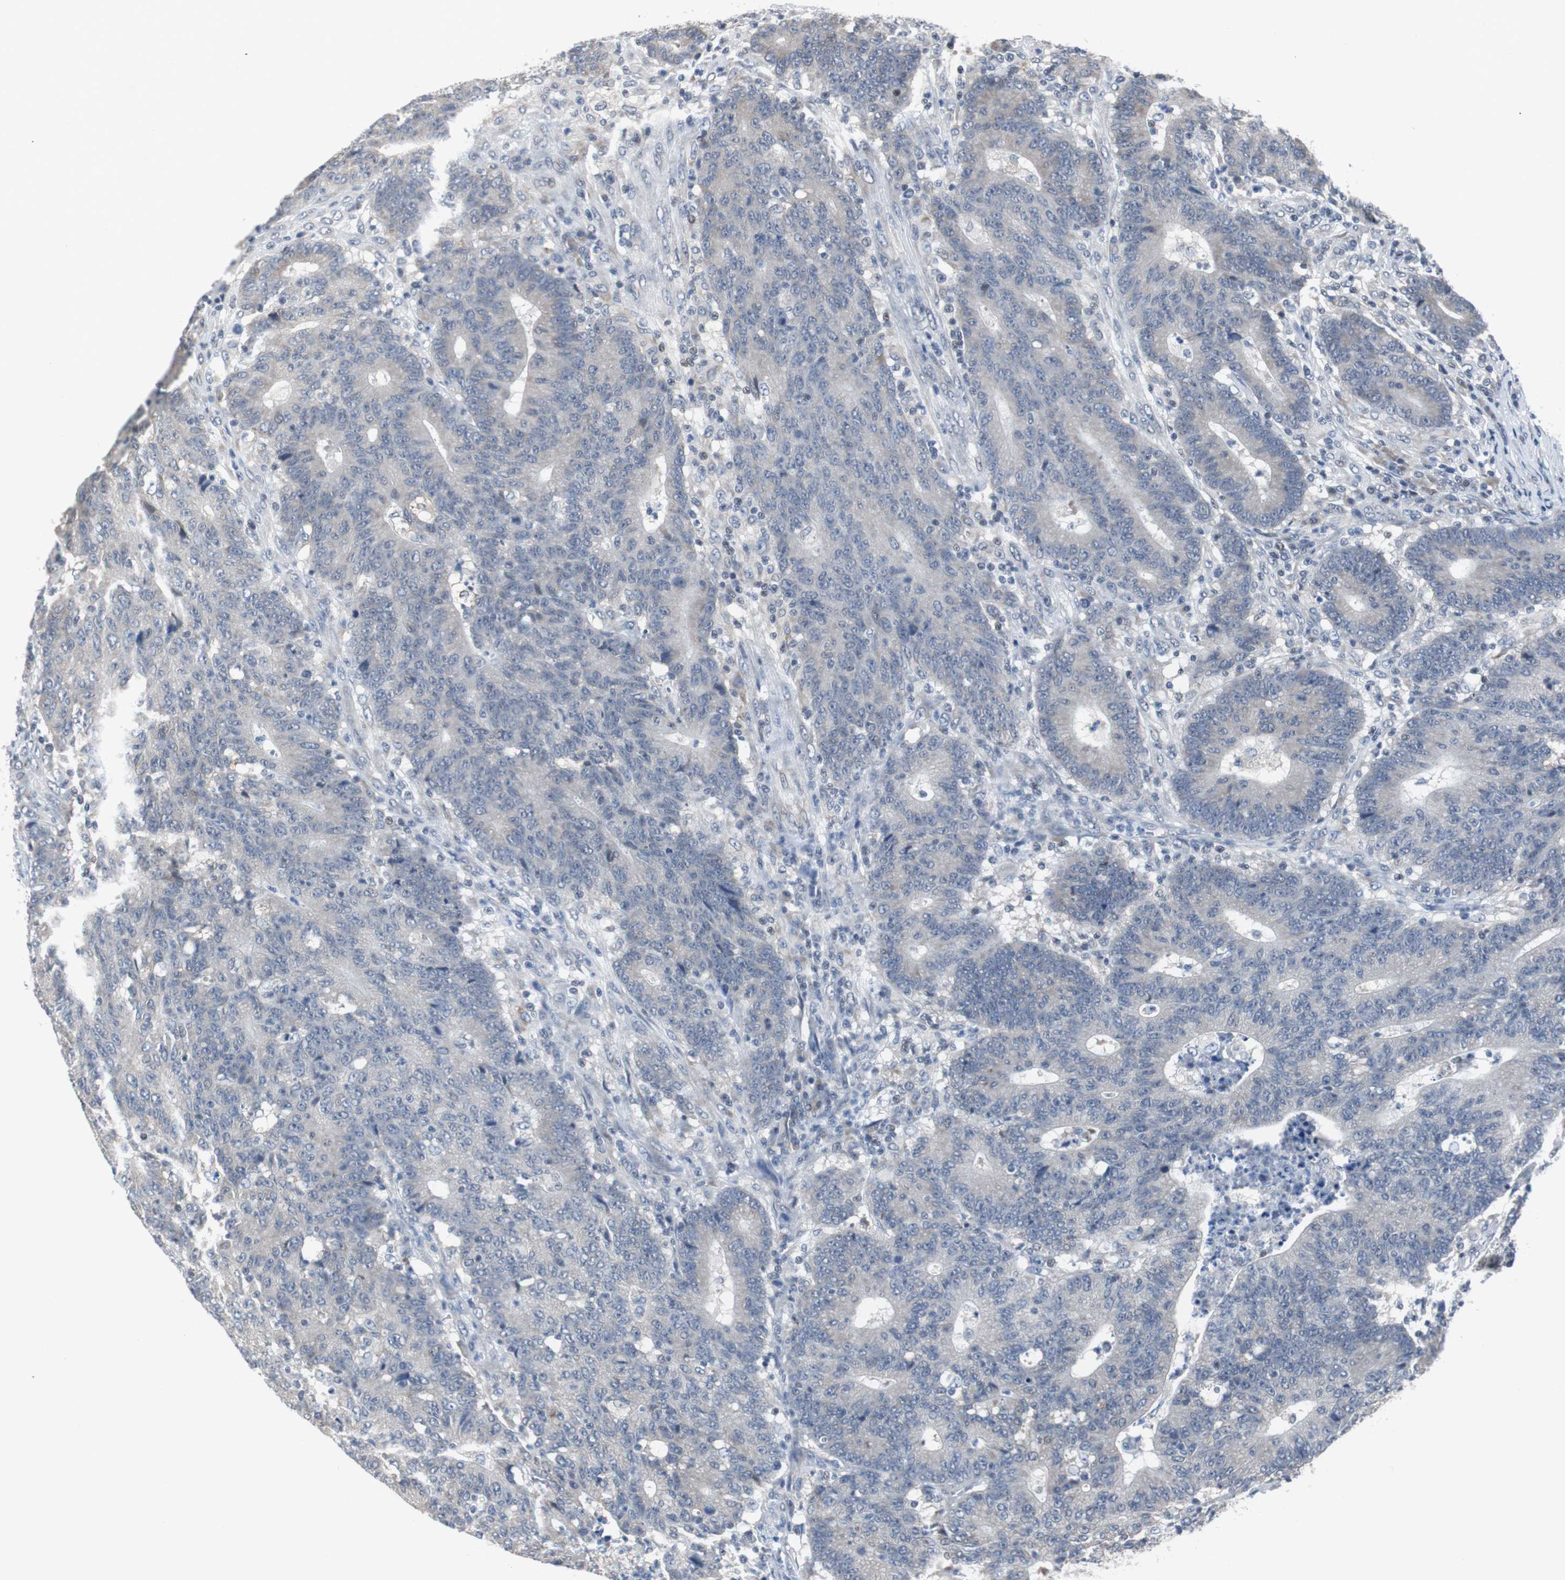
{"staining": {"intensity": "negative", "quantity": "none", "location": "none"}, "tissue": "colorectal cancer", "cell_type": "Tumor cells", "image_type": "cancer", "snomed": [{"axis": "morphology", "description": "Normal tissue, NOS"}, {"axis": "morphology", "description": "Adenocarcinoma, NOS"}, {"axis": "topography", "description": "Colon"}], "caption": "This photomicrograph is of colorectal cancer (adenocarcinoma) stained with IHC to label a protein in brown with the nuclei are counter-stained blue. There is no staining in tumor cells.", "gene": "TP63", "patient": {"sex": "female", "age": 75}}